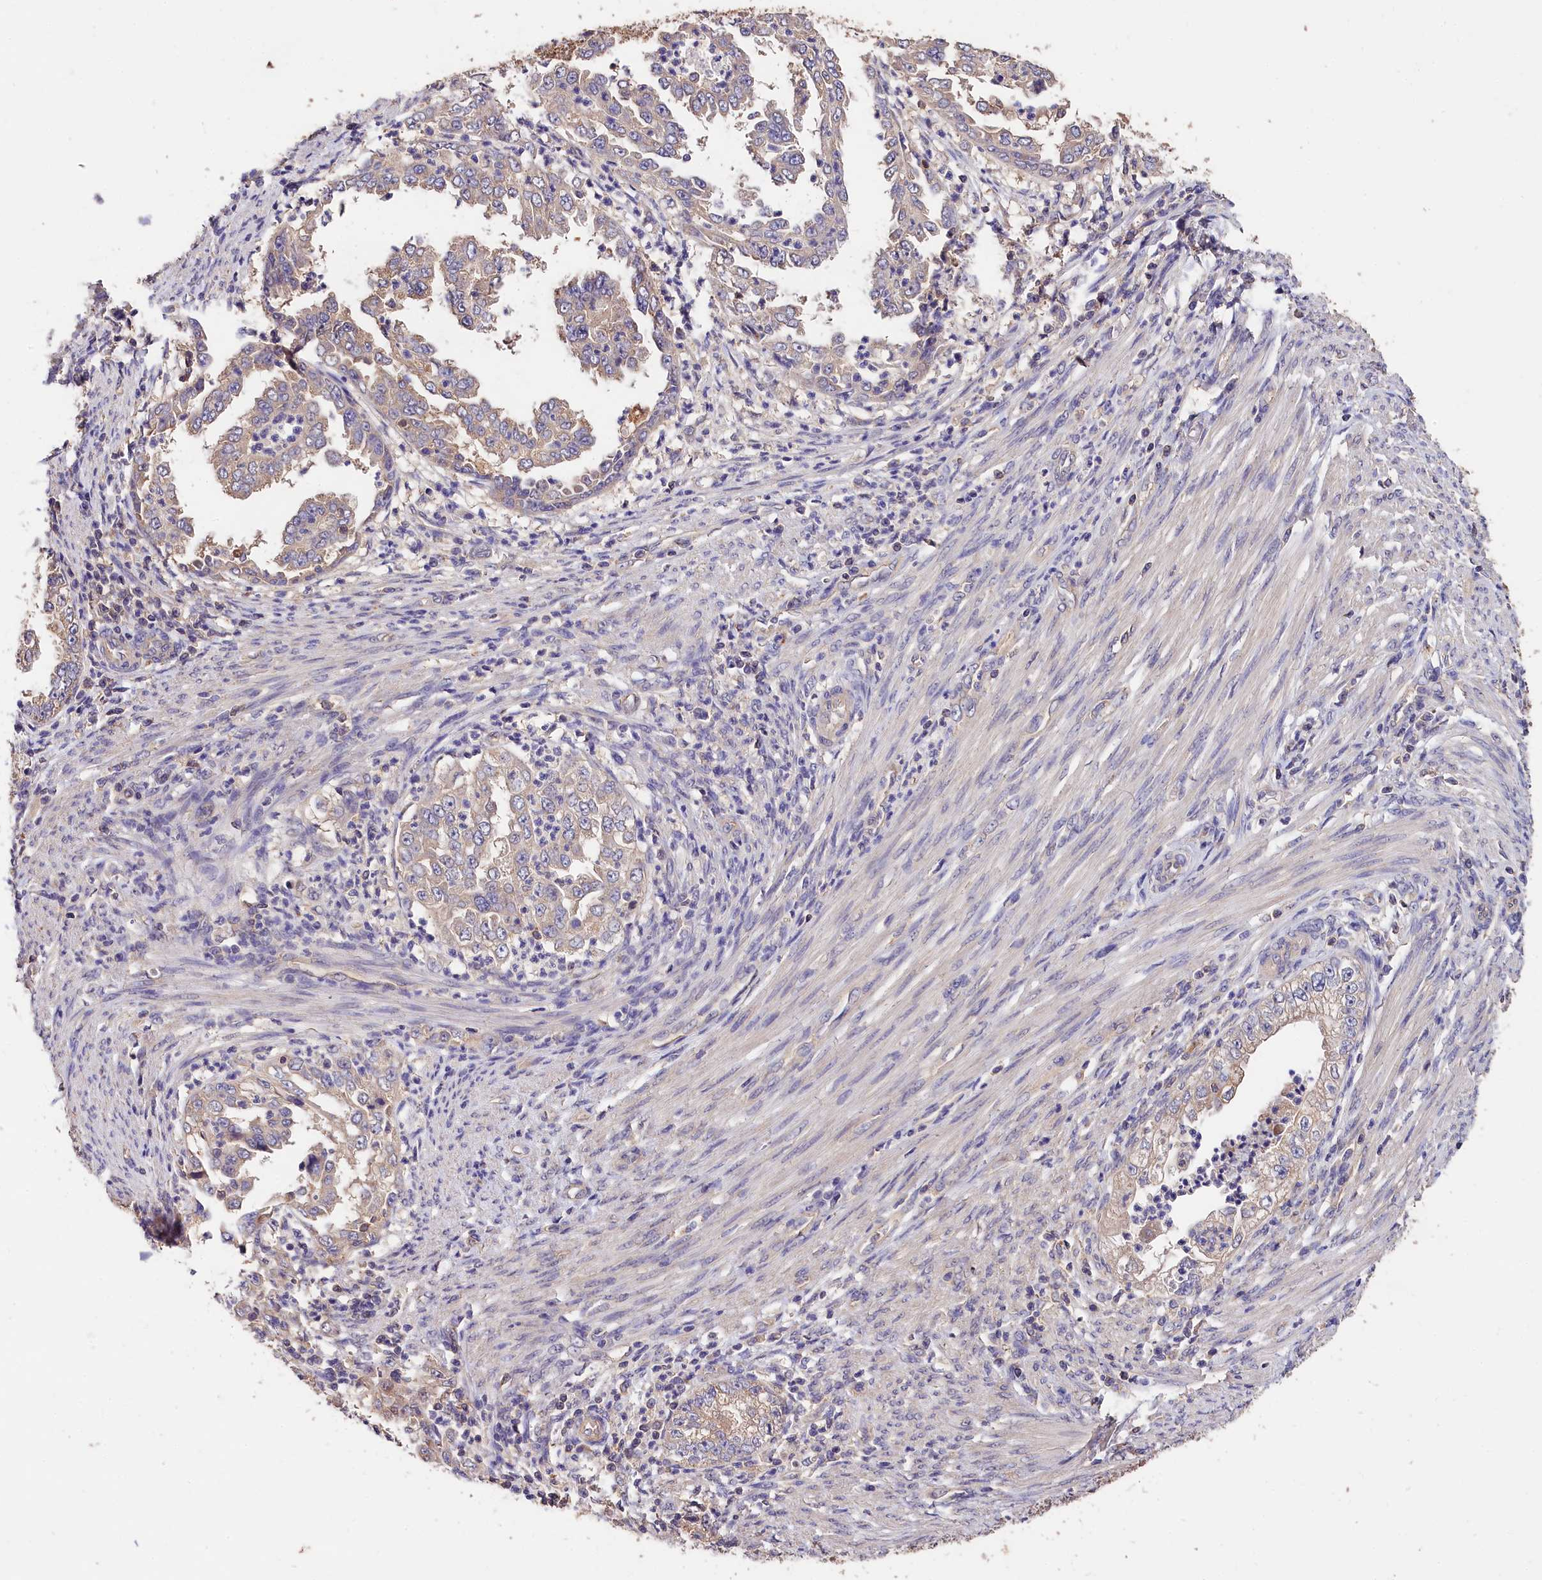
{"staining": {"intensity": "weak", "quantity": "<25%", "location": "cytoplasmic/membranous"}, "tissue": "endometrial cancer", "cell_type": "Tumor cells", "image_type": "cancer", "snomed": [{"axis": "morphology", "description": "Adenocarcinoma, NOS"}, {"axis": "topography", "description": "Endometrium"}], "caption": "Tumor cells show no significant expression in endometrial cancer (adenocarcinoma). The staining was performed using DAB (3,3'-diaminobenzidine) to visualize the protein expression in brown, while the nuclei were stained in blue with hematoxylin (Magnification: 20x).", "gene": "OAS3", "patient": {"sex": "female", "age": 85}}